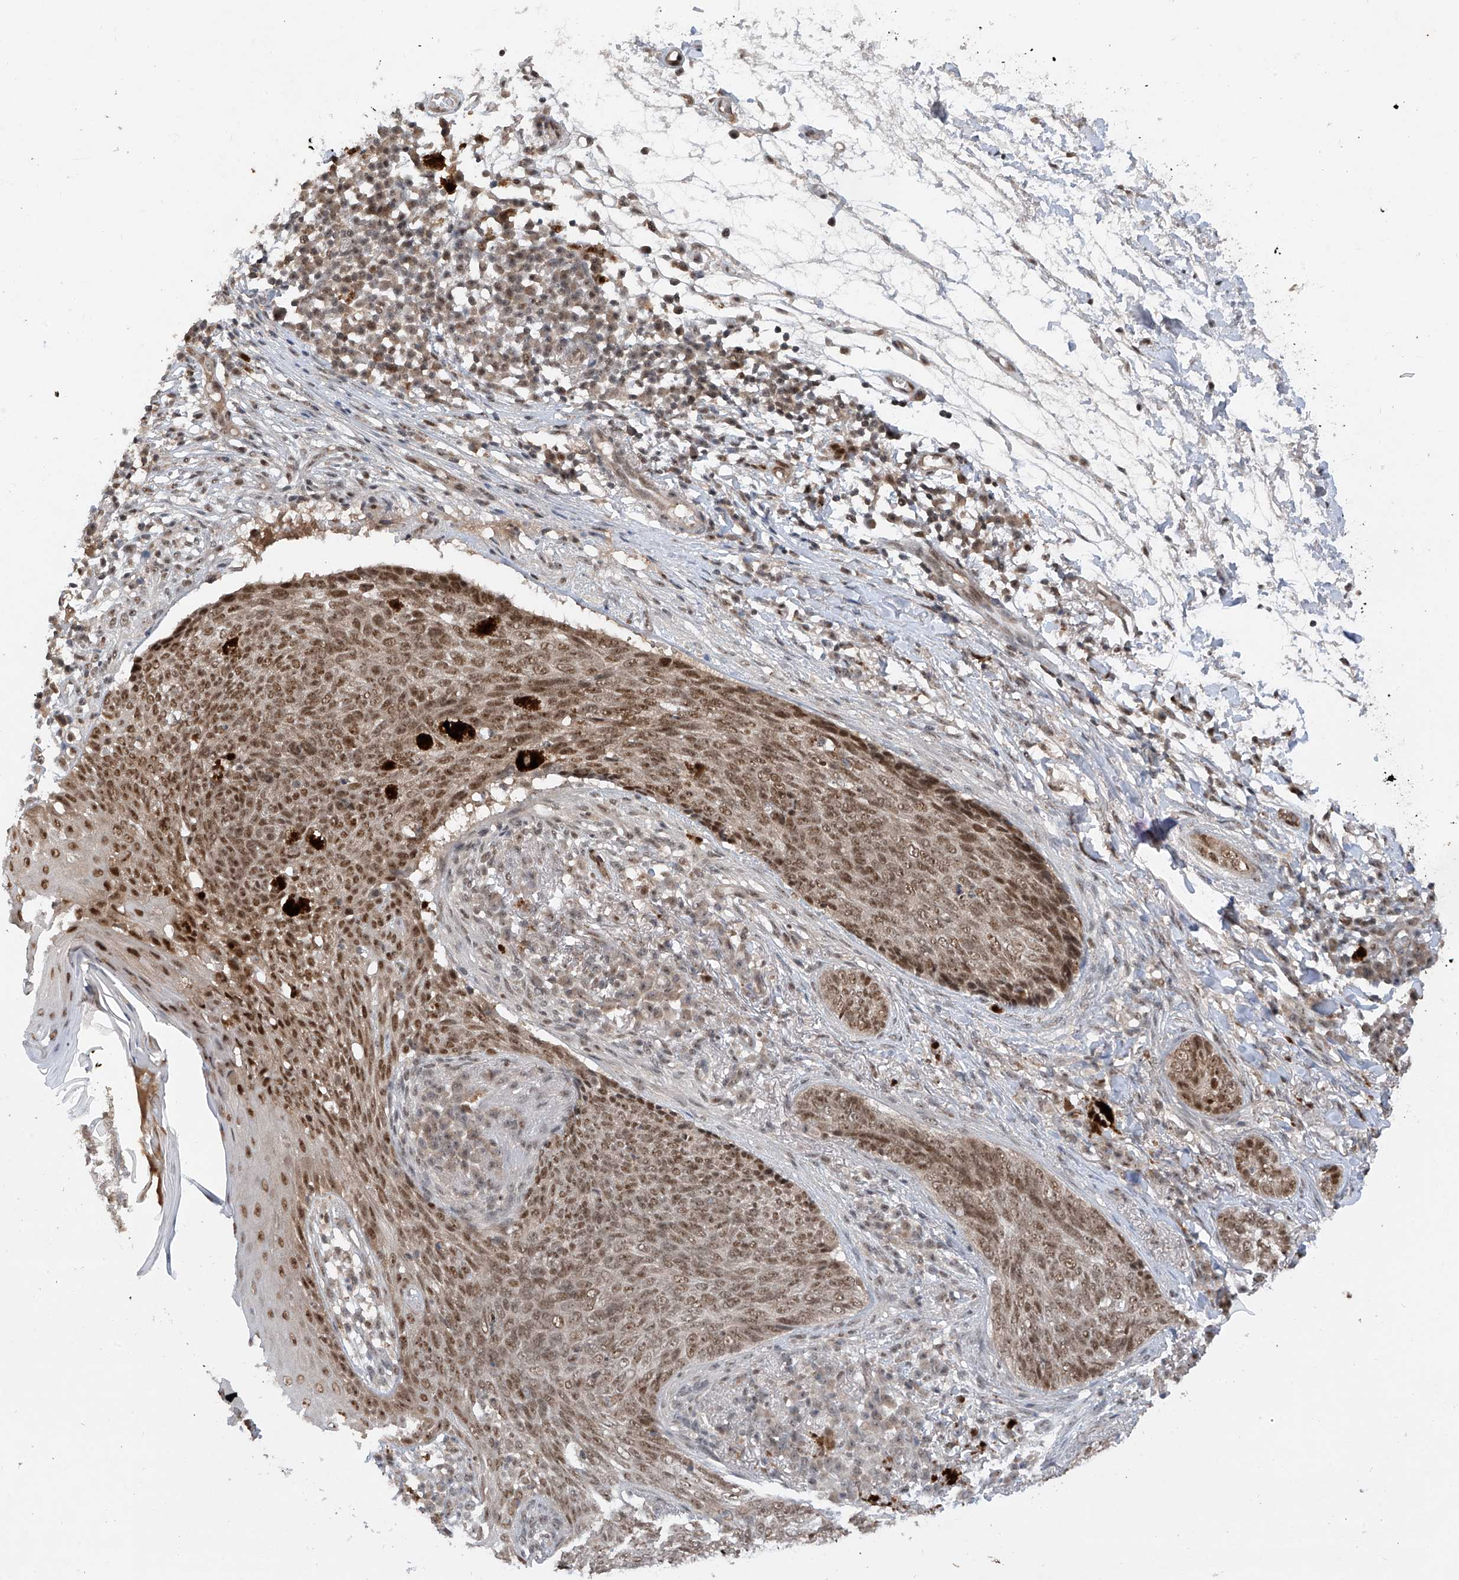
{"staining": {"intensity": "moderate", "quantity": ">75%", "location": "nuclear"}, "tissue": "skin cancer", "cell_type": "Tumor cells", "image_type": "cancer", "snomed": [{"axis": "morphology", "description": "Basal cell carcinoma"}, {"axis": "topography", "description": "Skin"}], "caption": "Human skin cancer stained with a protein marker exhibits moderate staining in tumor cells.", "gene": "RPAIN", "patient": {"sex": "male", "age": 85}}